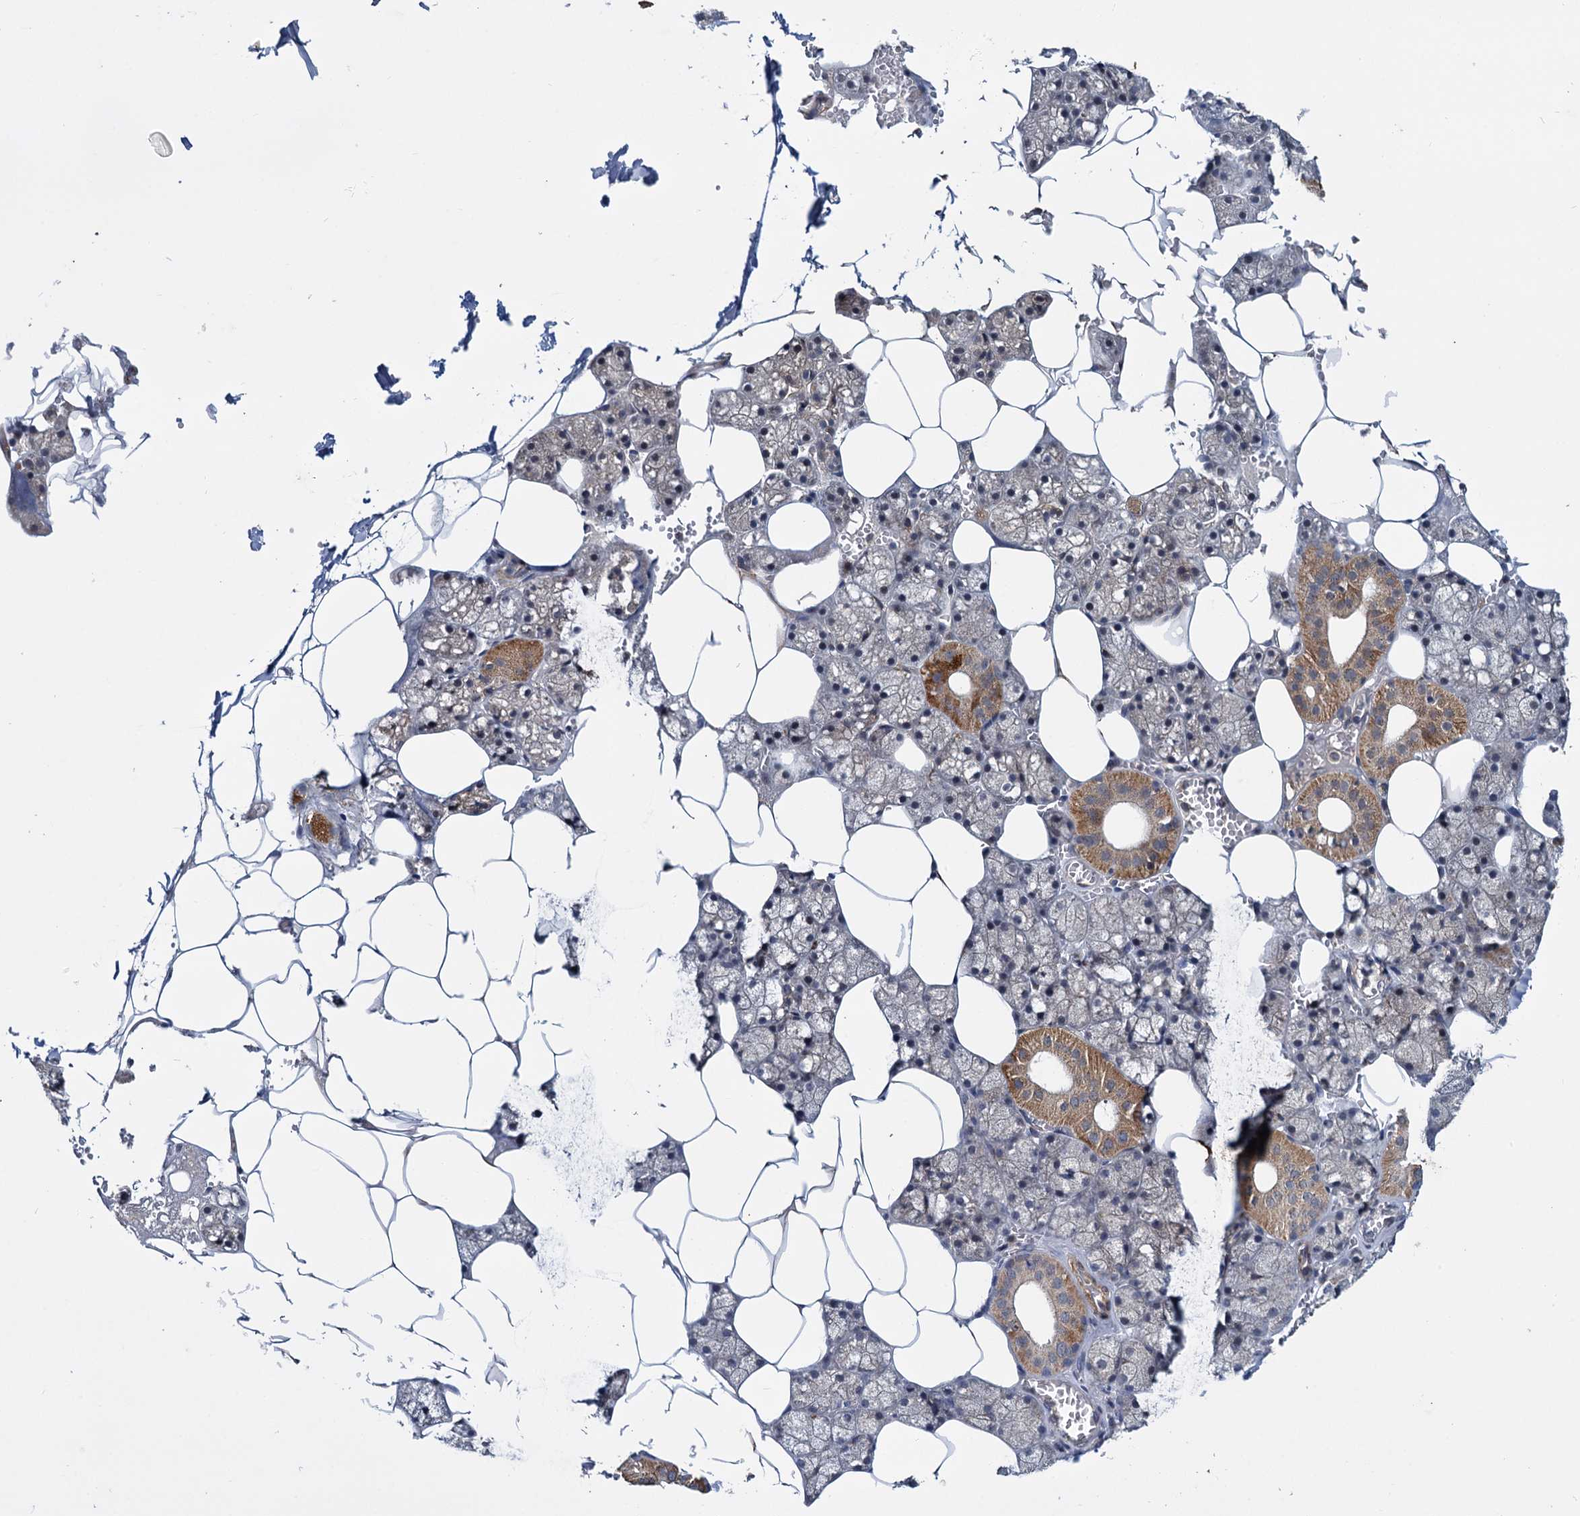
{"staining": {"intensity": "moderate", "quantity": "<25%", "location": "cytoplasmic/membranous"}, "tissue": "salivary gland", "cell_type": "Glandular cells", "image_type": "normal", "snomed": [{"axis": "morphology", "description": "Normal tissue, NOS"}, {"axis": "topography", "description": "Salivary gland"}], "caption": "Glandular cells exhibit low levels of moderate cytoplasmic/membranous positivity in about <25% of cells in normal salivary gland.", "gene": "ARHGAP42", "patient": {"sex": "male", "age": 62}}